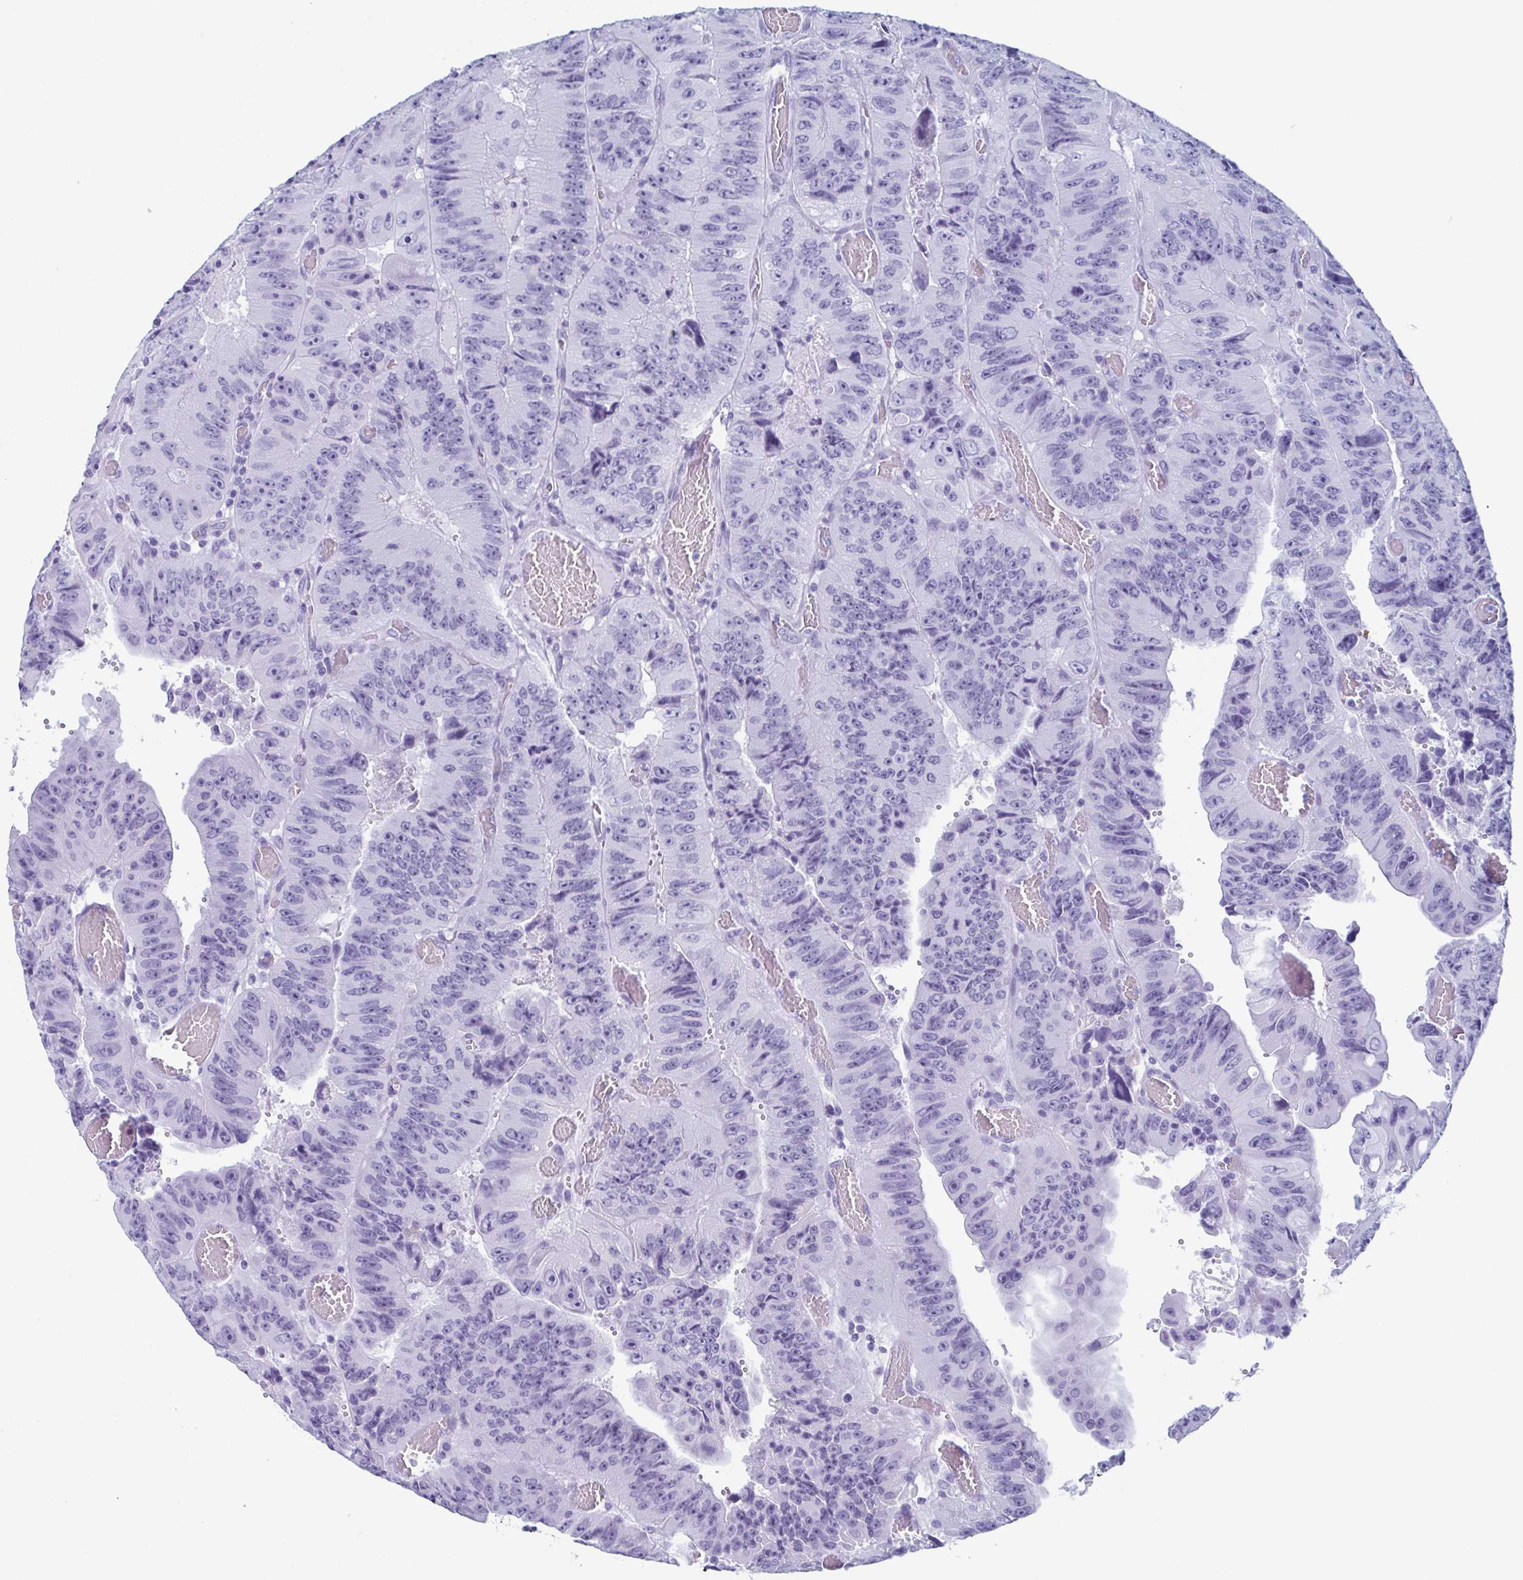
{"staining": {"intensity": "negative", "quantity": "none", "location": "none"}, "tissue": "colorectal cancer", "cell_type": "Tumor cells", "image_type": "cancer", "snomed": [{"axis": "morphology", "description": "Adenocarcinoma, NOS"}, {"axis": "topography", "description": "Colon"}], "caption": "DAB (3,3'-diaminobenzidine) immunohistochemical staining of human colorectal cancer (adenocarcinoma) exhibits no significant expression in tumor cells.", "gene": "ENKUR", "patient": {"sex": "female", "age": 84}}